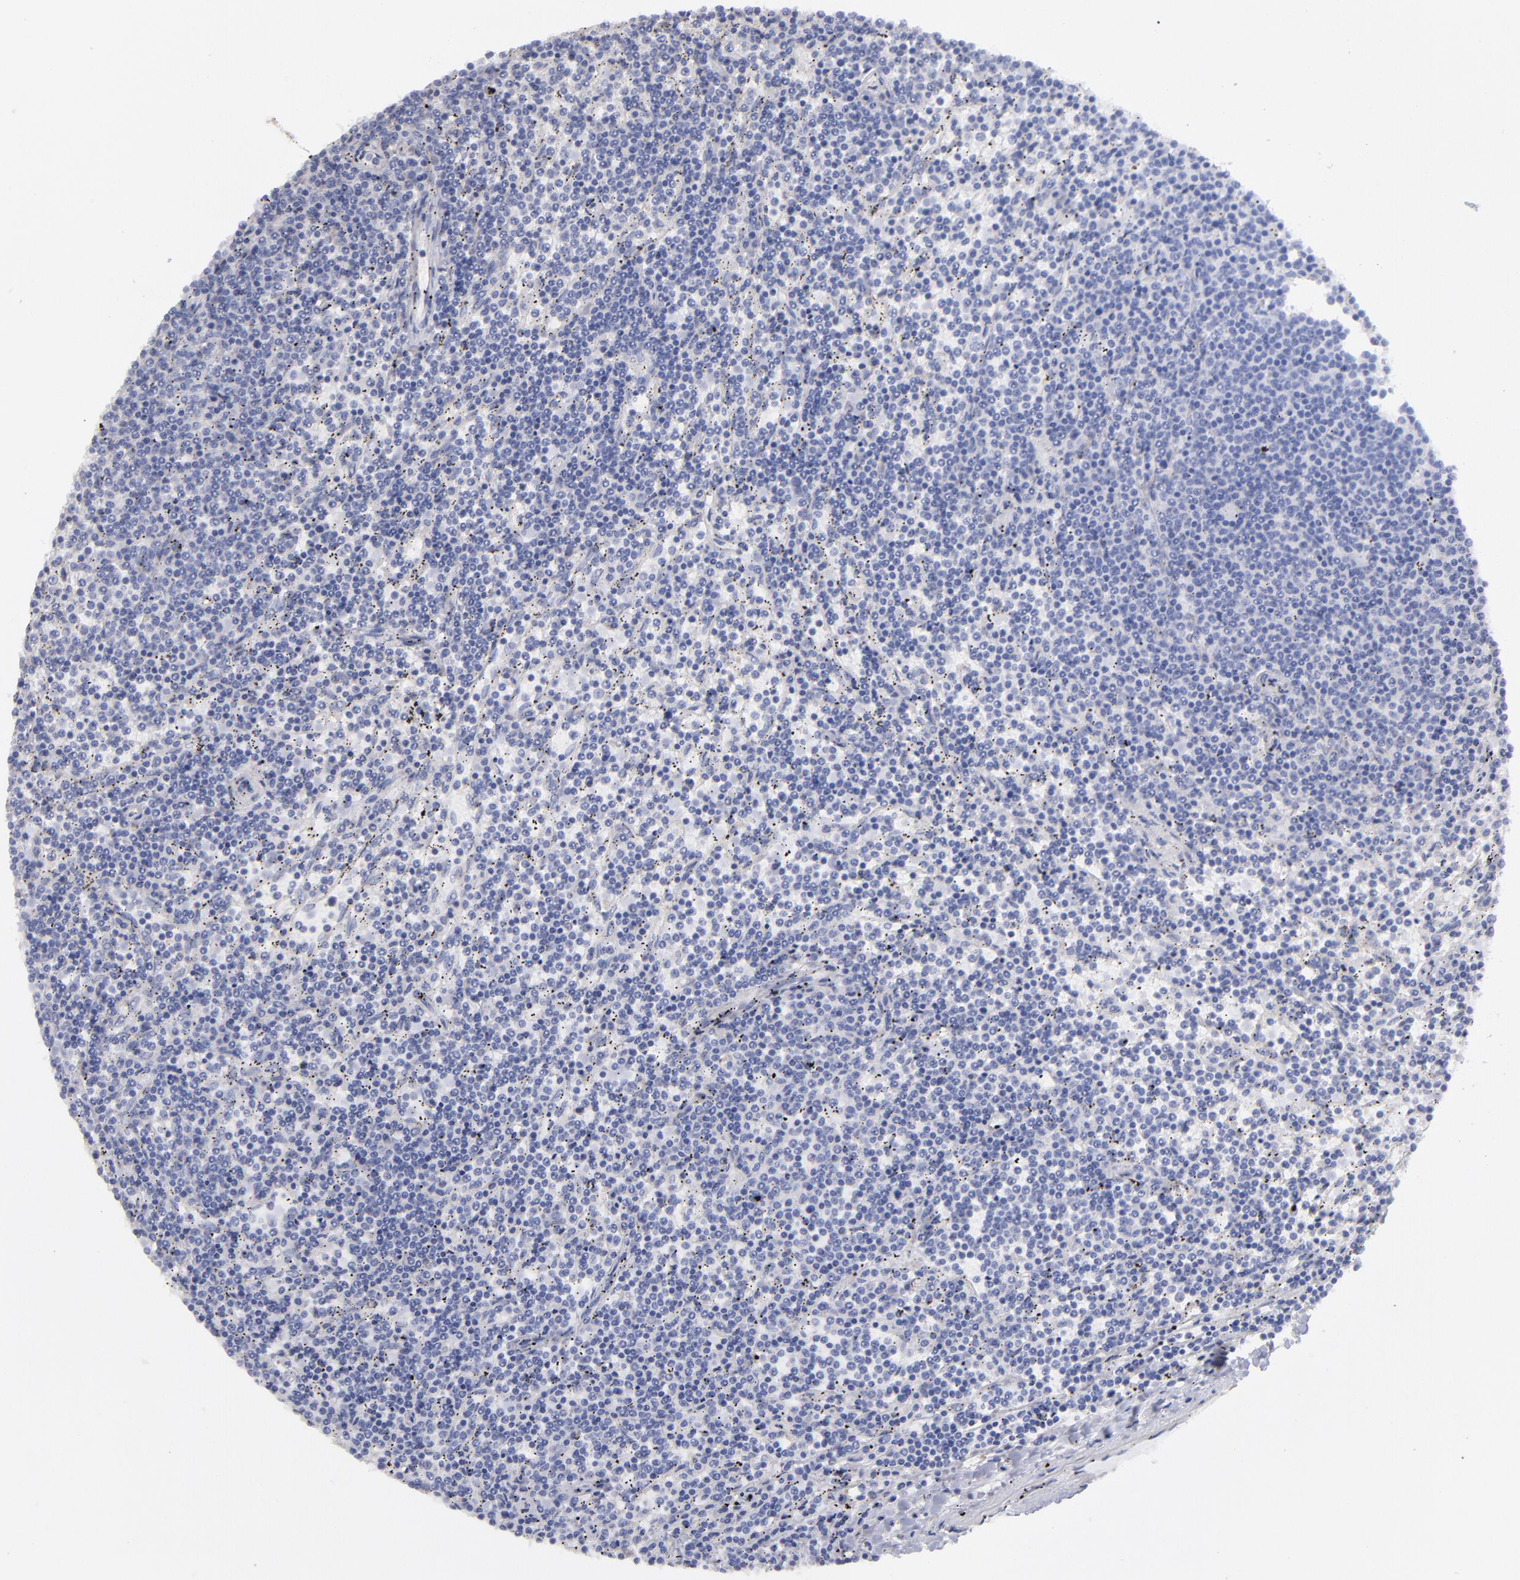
{"staining": {"intensity": "negative", "quantity": "none", "location": "none"}, "tissue": "lymphoma", "cell_type": "Tumor cells", "image_type": "cancer", "snomed": [{"axis": "morphology", "description": "Malignant lymphoma, non-Hodgkin's type, Low grade"}, {"axis": "topography", "description": "Spleen"}], "caption": "This is an immunohistochemistry histopathology image of human malignant lymphoma, non-Hodgkin's type (low-grade). There is no staining in tumor cells.", "gene": "MAPRE1", "patient": {"sex": "female", "age": 50}}